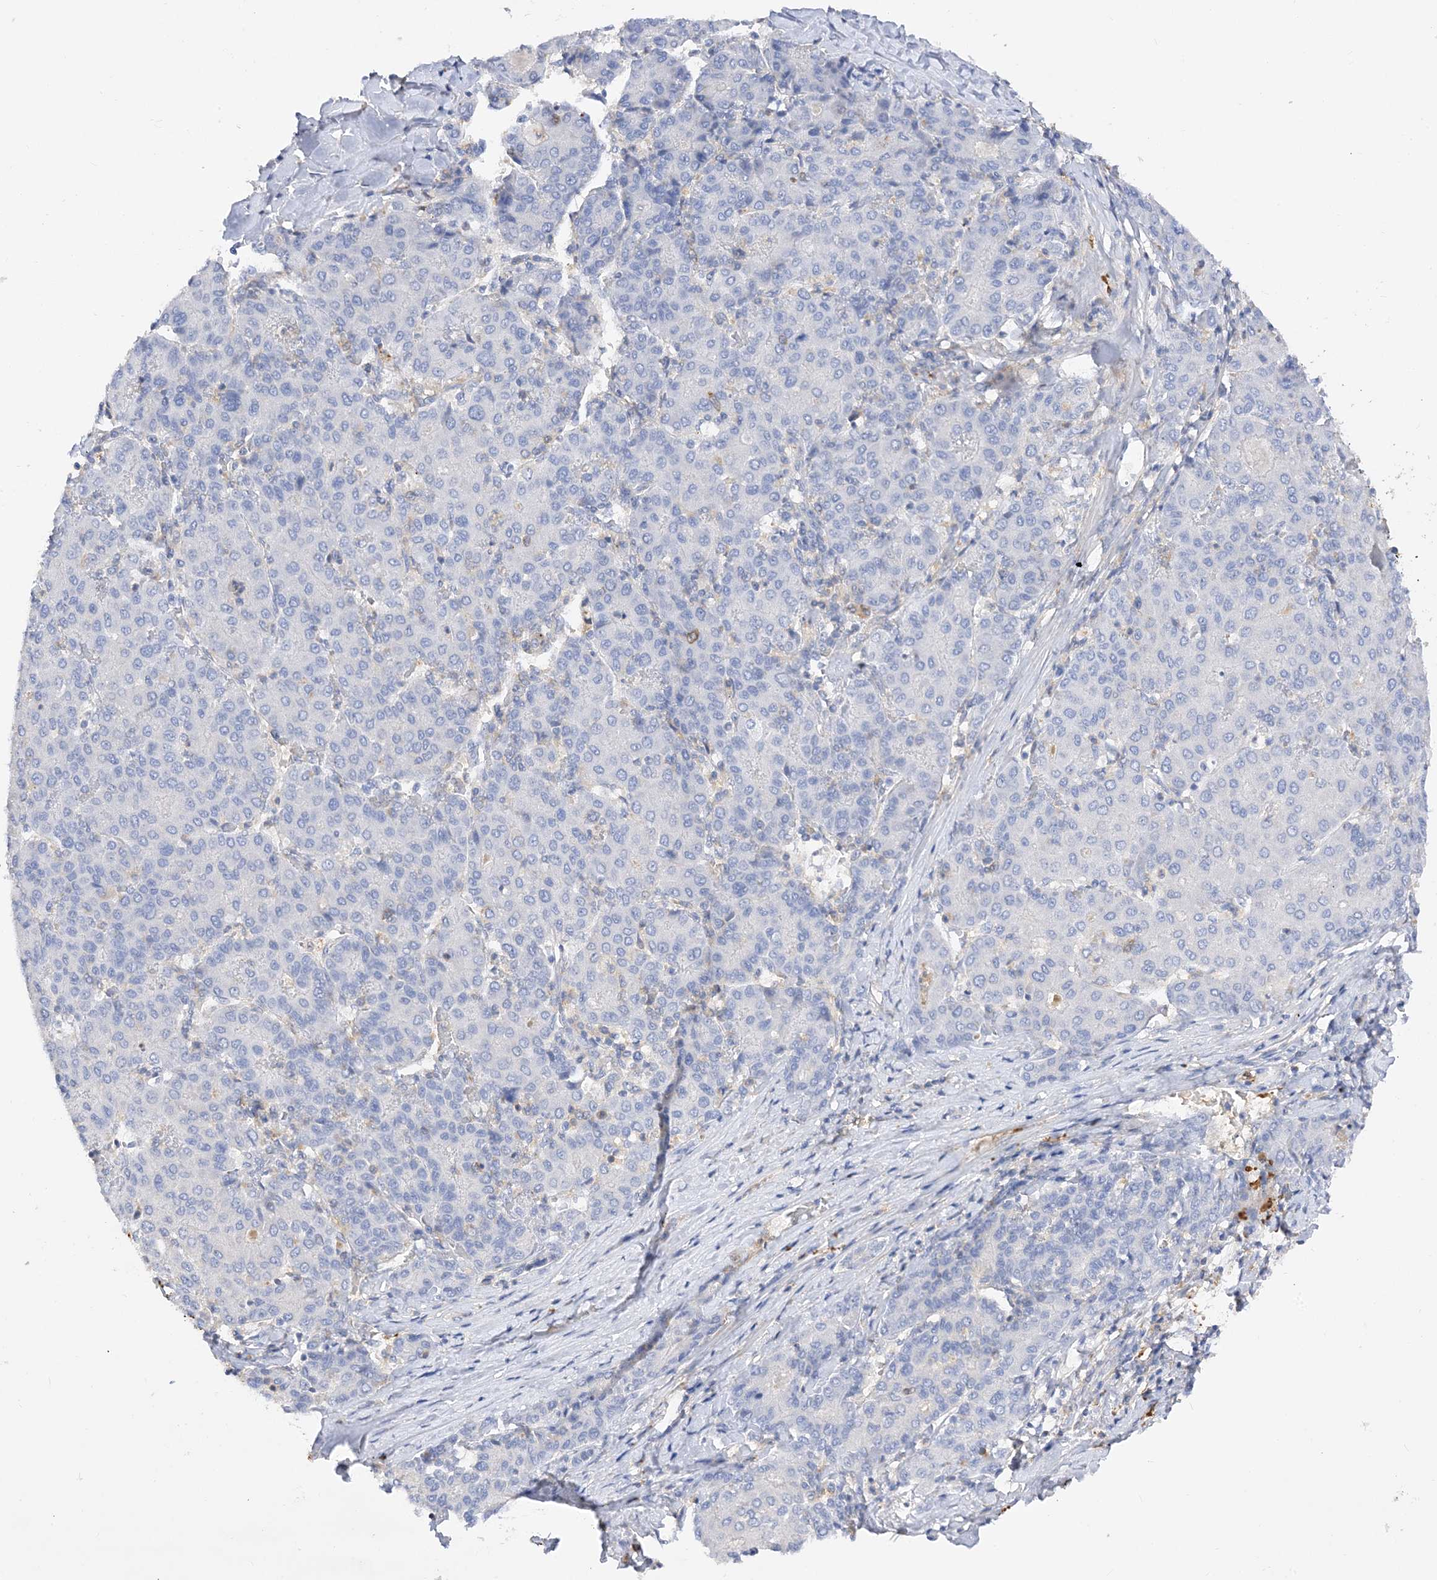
{"staining": {"intensity": "negative", "quantity": "none", "location": "none"}, "tissue": "liver cancer", "cell_type": "Tumor cells", "image_type": "cancer", "snomed": [{"axis": "morphology", "description": "Carcinoma, Hepatocellular, NOS"}, {"axis": "topography", "description": "Liver"}], "caption": "This is an IHC photomicrograph of human liver cancer (hepatocellular carcinoma). There is no positivity in tumor cells.", "gene": "ARV1", "patient": {"sex": "male", "age": 65}}